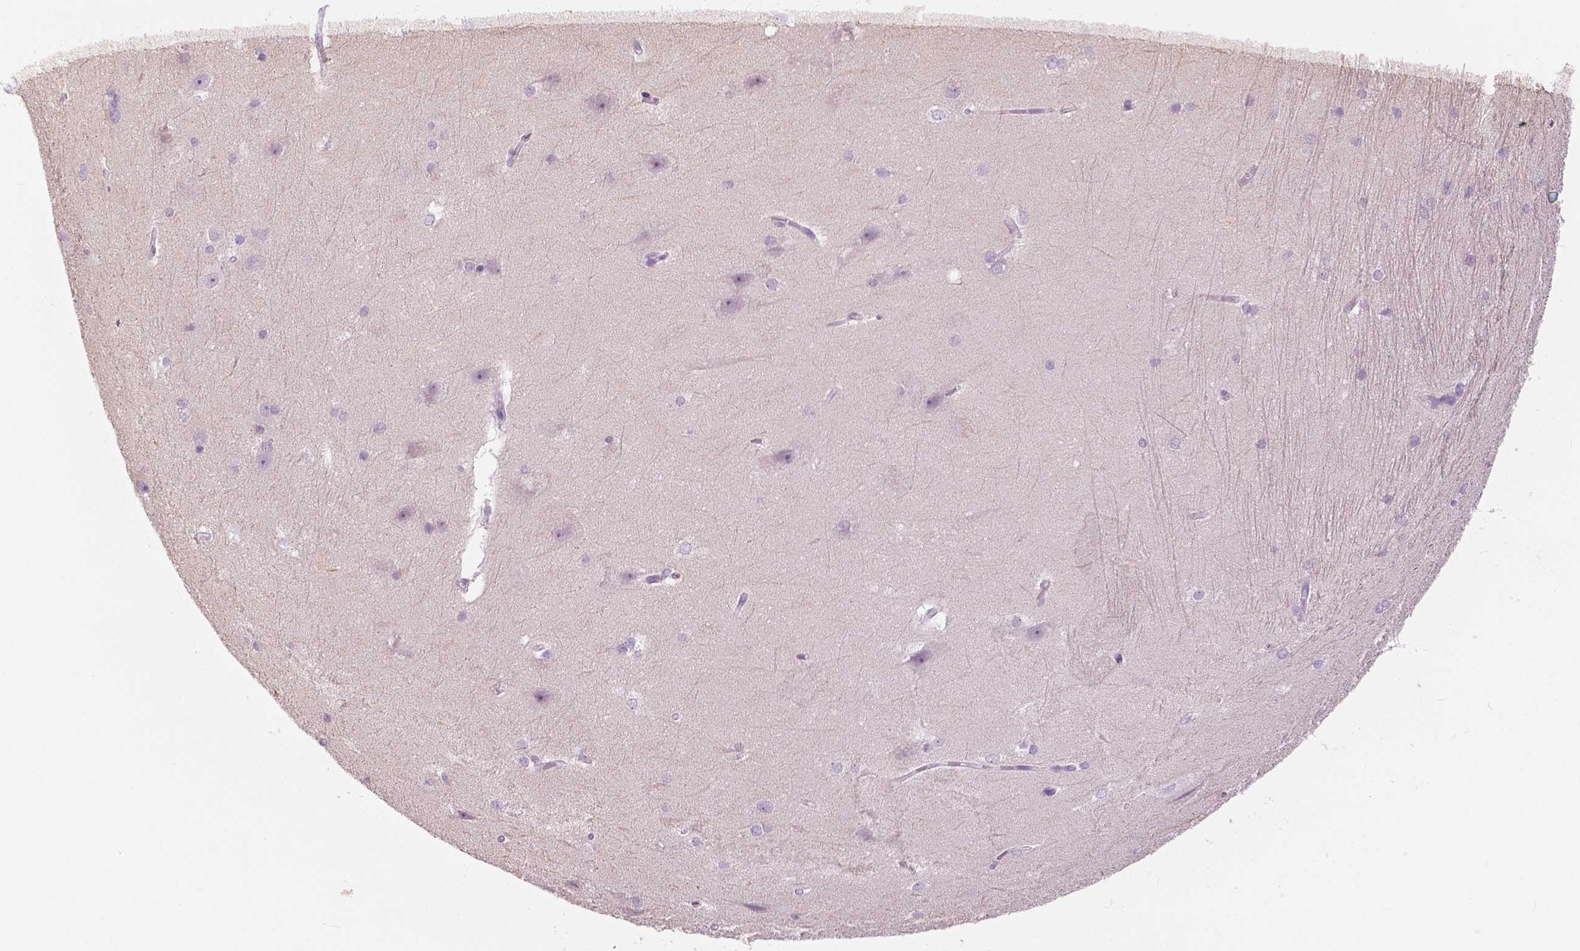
{"staining": {"intensity": "negative", "quantity": "none", "location": "none"}, "tissue": "hippocampus", "cell_type": "Glial cells", "image_type": "normal", "snomed": [{"axis": "morphology", "description": "Normal tissue, NOS"}, {"axis": "topography", "description": "Cerebral cortex"}, {"axis": "topography", "description": "Hippocampus"}], "caption": "This is a histopathology image of IHC staining of unremarkable hippocampus, which shows no staining in glial cells.", "gene": "SLC24A1", "patient": {"sex": "female", "age": 19}}